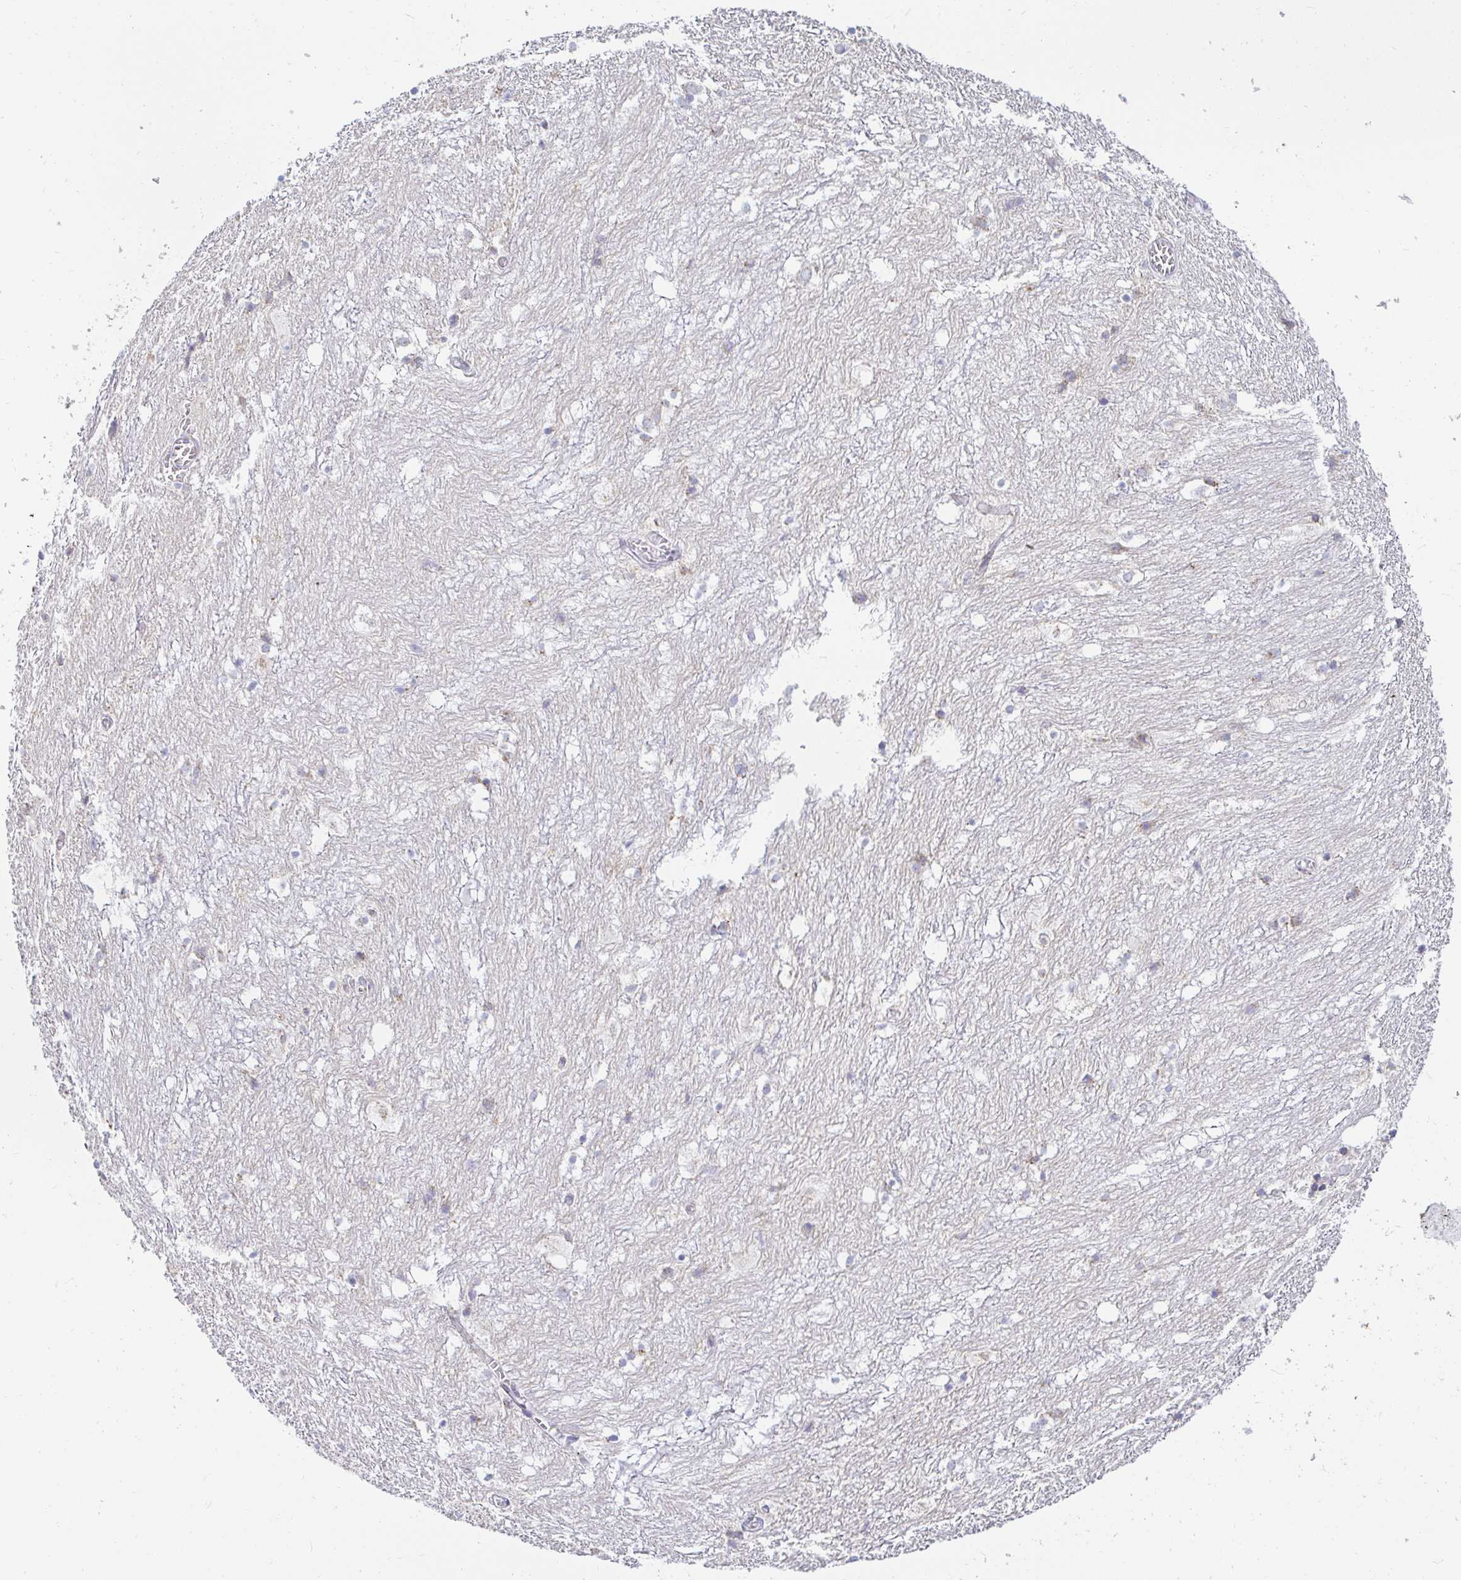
{"staining": {"intensity": "negative", "quantity": "none", "location": "none"}, "tissue": "hippocampus", "cell_type": "Glial cells", "image_type": "normal", "snomed": [{"axis": "morphology", "description": "Normal tissue, NOS"}, {"axis": "topography", "description": "Hippocampus"}], "caption": "Immunohistochemistry of benign human hippocampus displays no expression in glial cells.", "gene": "OR51D1", "patient": {"sex": "female", "age": 52}}